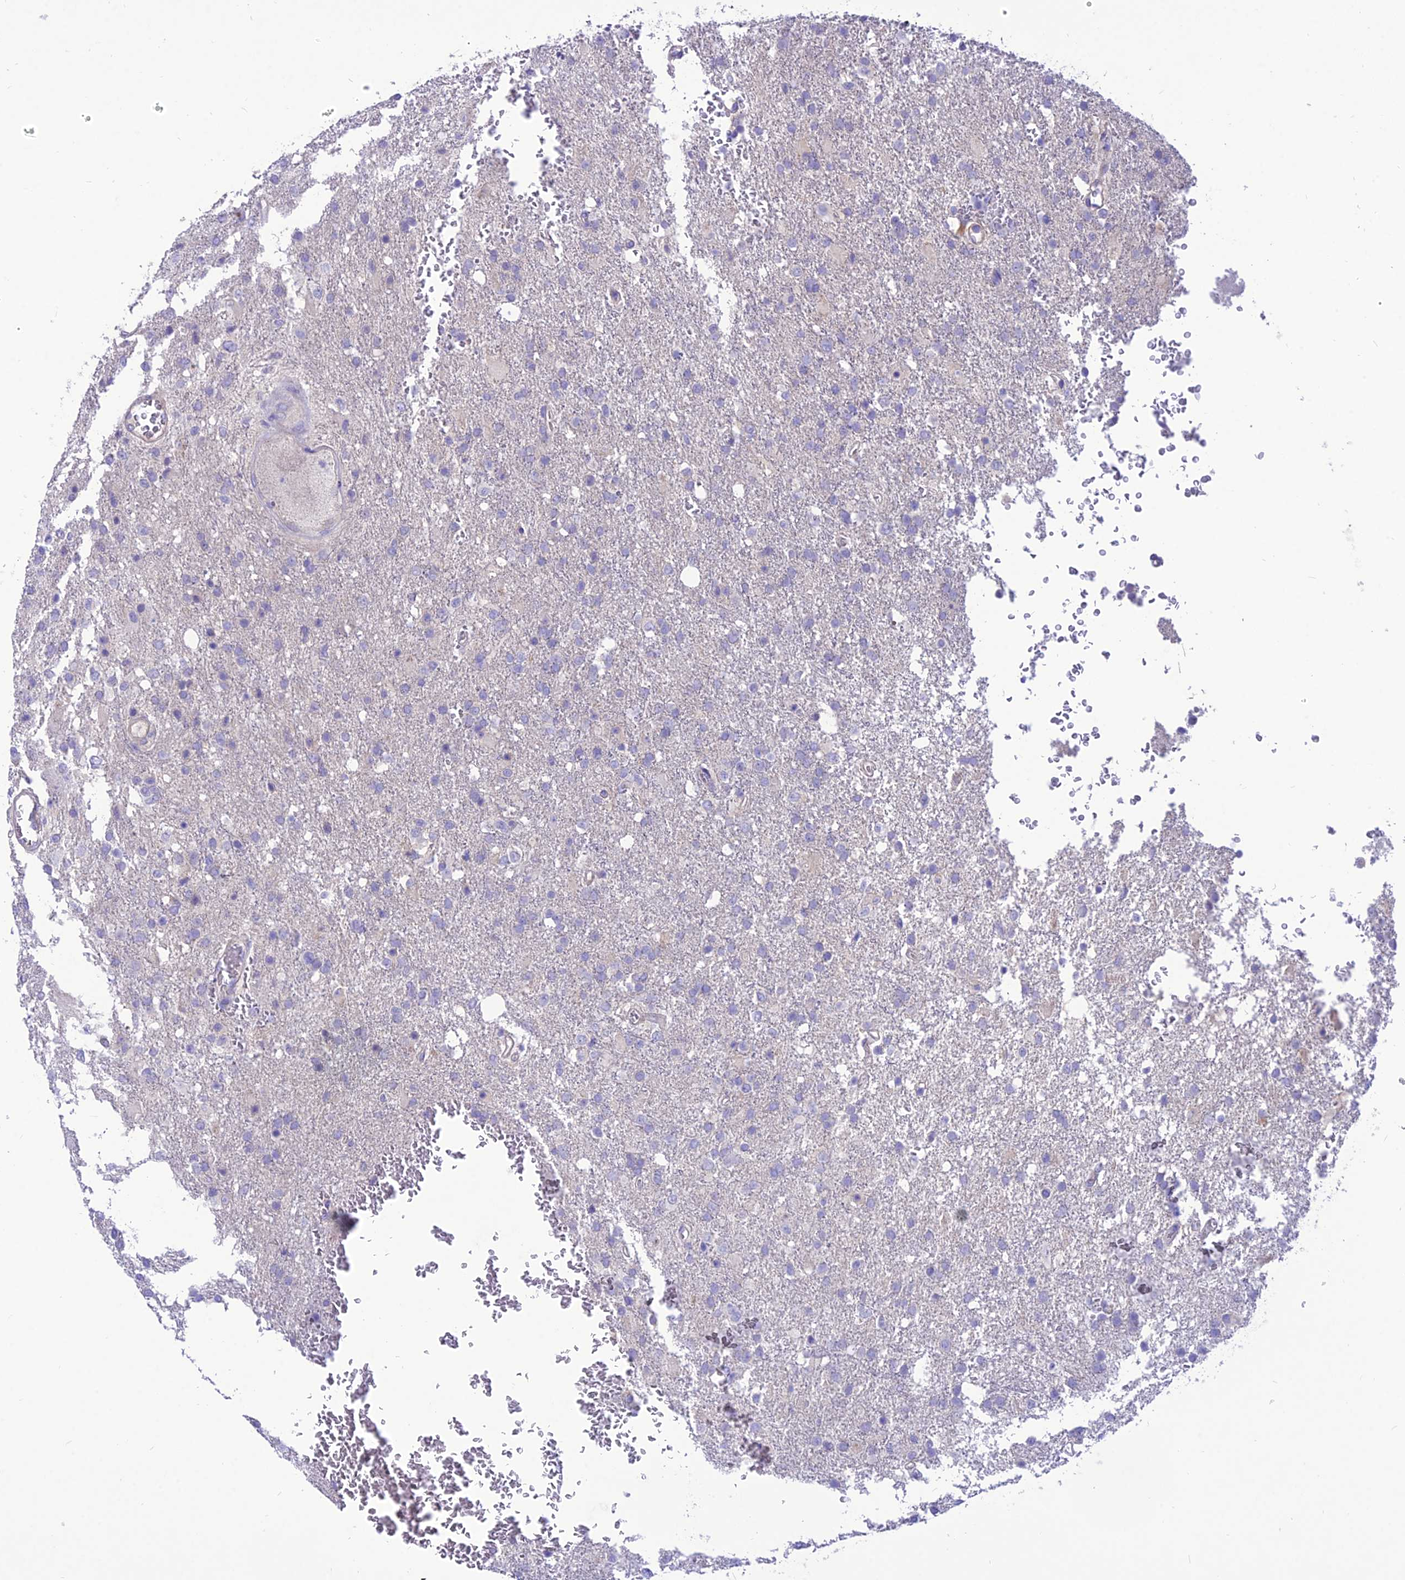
{"staining": {"intensity": "negative", "quantity": "none", "location": "none"}, "tissue": "glioma", "cell_type": "Tumor cells", "image_type": "cancer", "snomed": [{"axis": "morphology", "description": "Glioma, malignant, High grade"}, {"axis": "topography", "description": "Brain"}], "caption": "The IHC histopathology image has no significant positivity in tumor cells of glioma tissue. The staining is performed using DAB brown chromogen with nuclei counter-stained in using hematoxylin.", "gene": "TEKT3", "patient": {"sex": "female", "age": 74}}